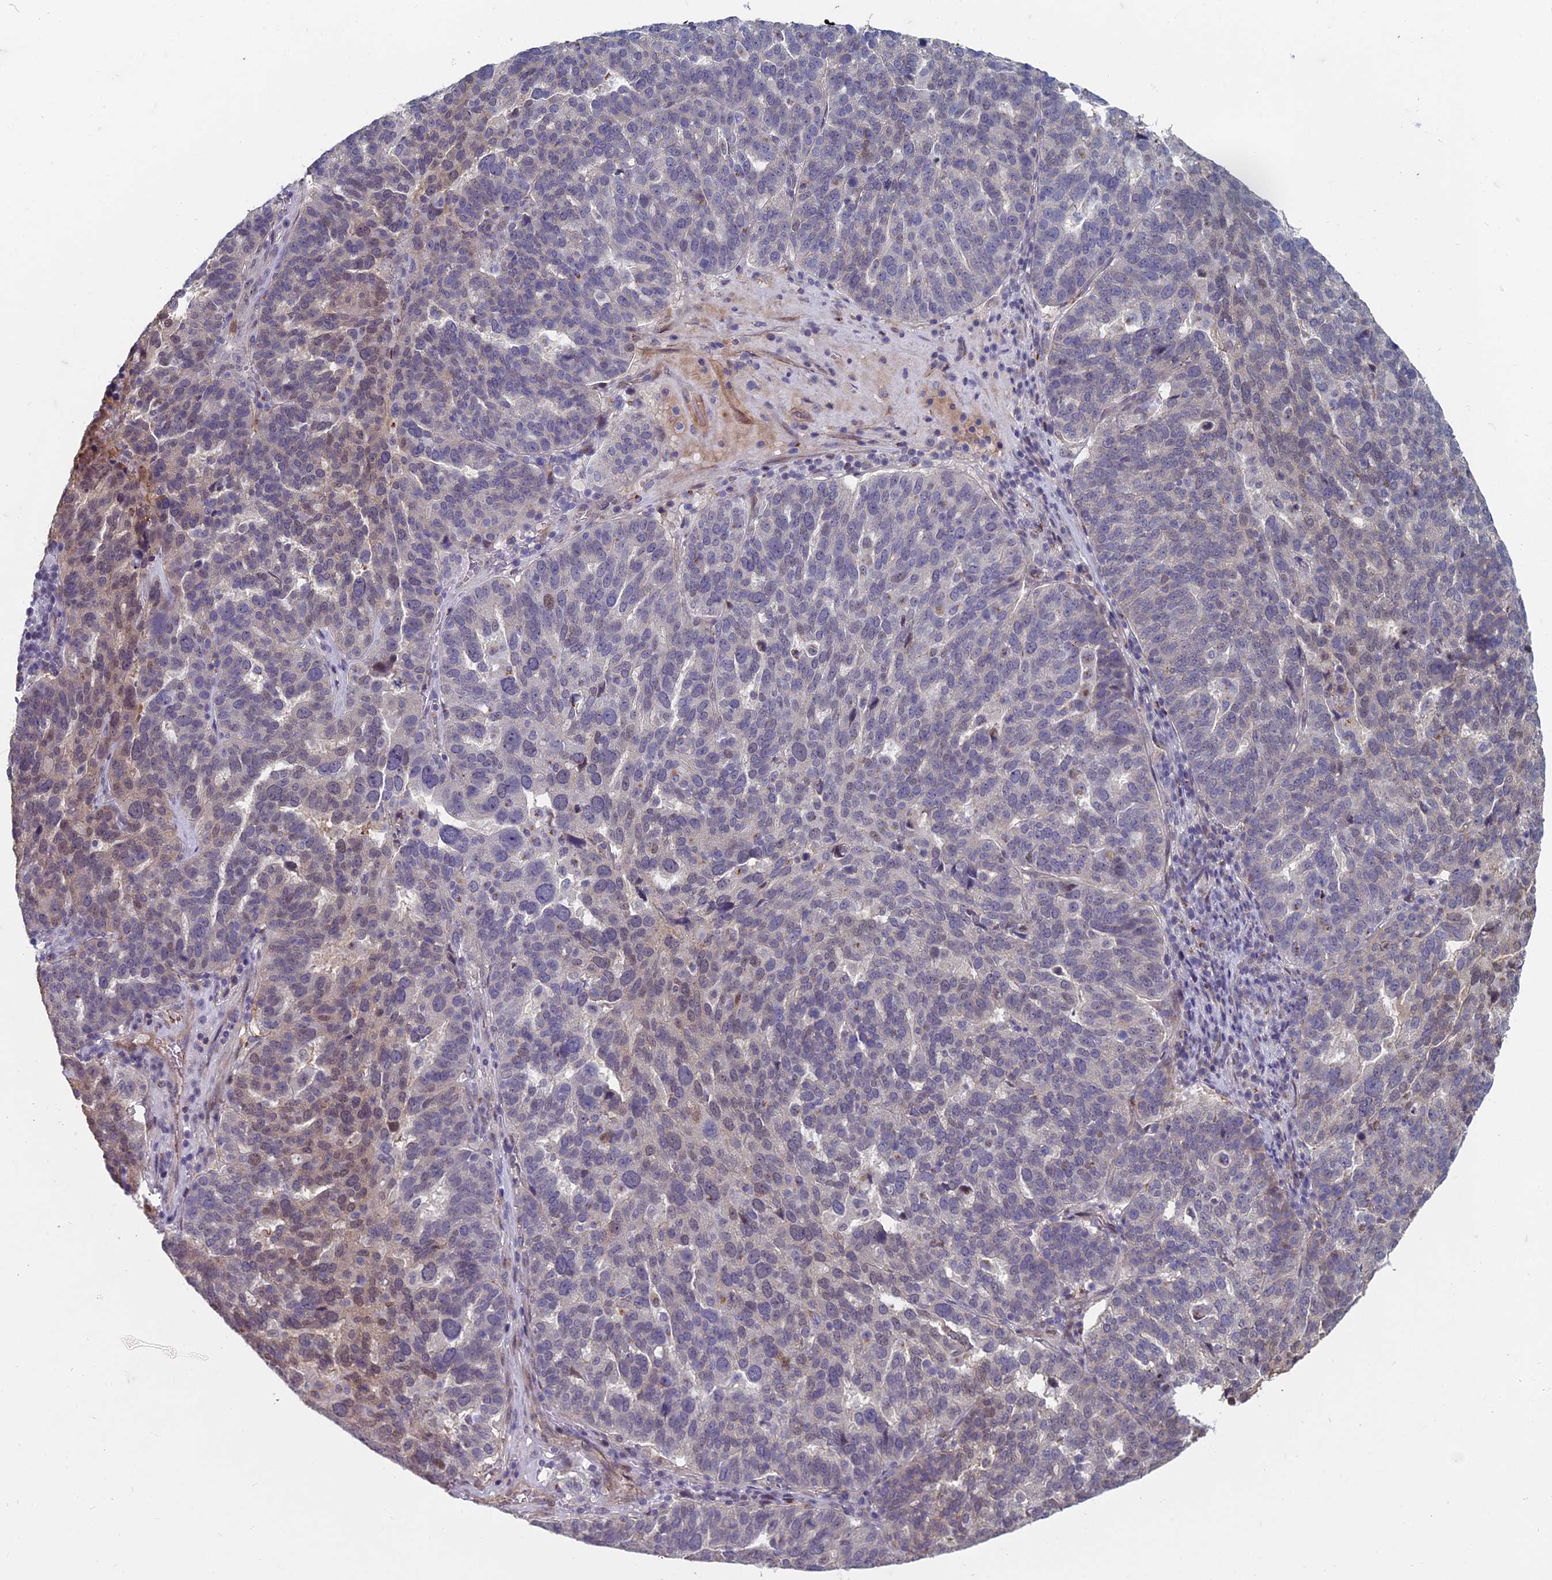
{"staining": {"intensity": "weak", "quantity": "<25%", "location": "nuclear"}, "tissue": "ovarian cancer", "cell_type": "Tumor cells", "image_type": "cancer", "snomed": [{"axis": "morphology", "description": "Cystadenocarcinoma, serous, NOS"}, {"axis": "topography", "description": "Ovary"}], "caption": "Tumor cells show no significant protein staining in ovarian cancer (serous cystadenocarcinoma).", "gene": "ZNF626", "patient": {"sex": "female", "age": 59}}